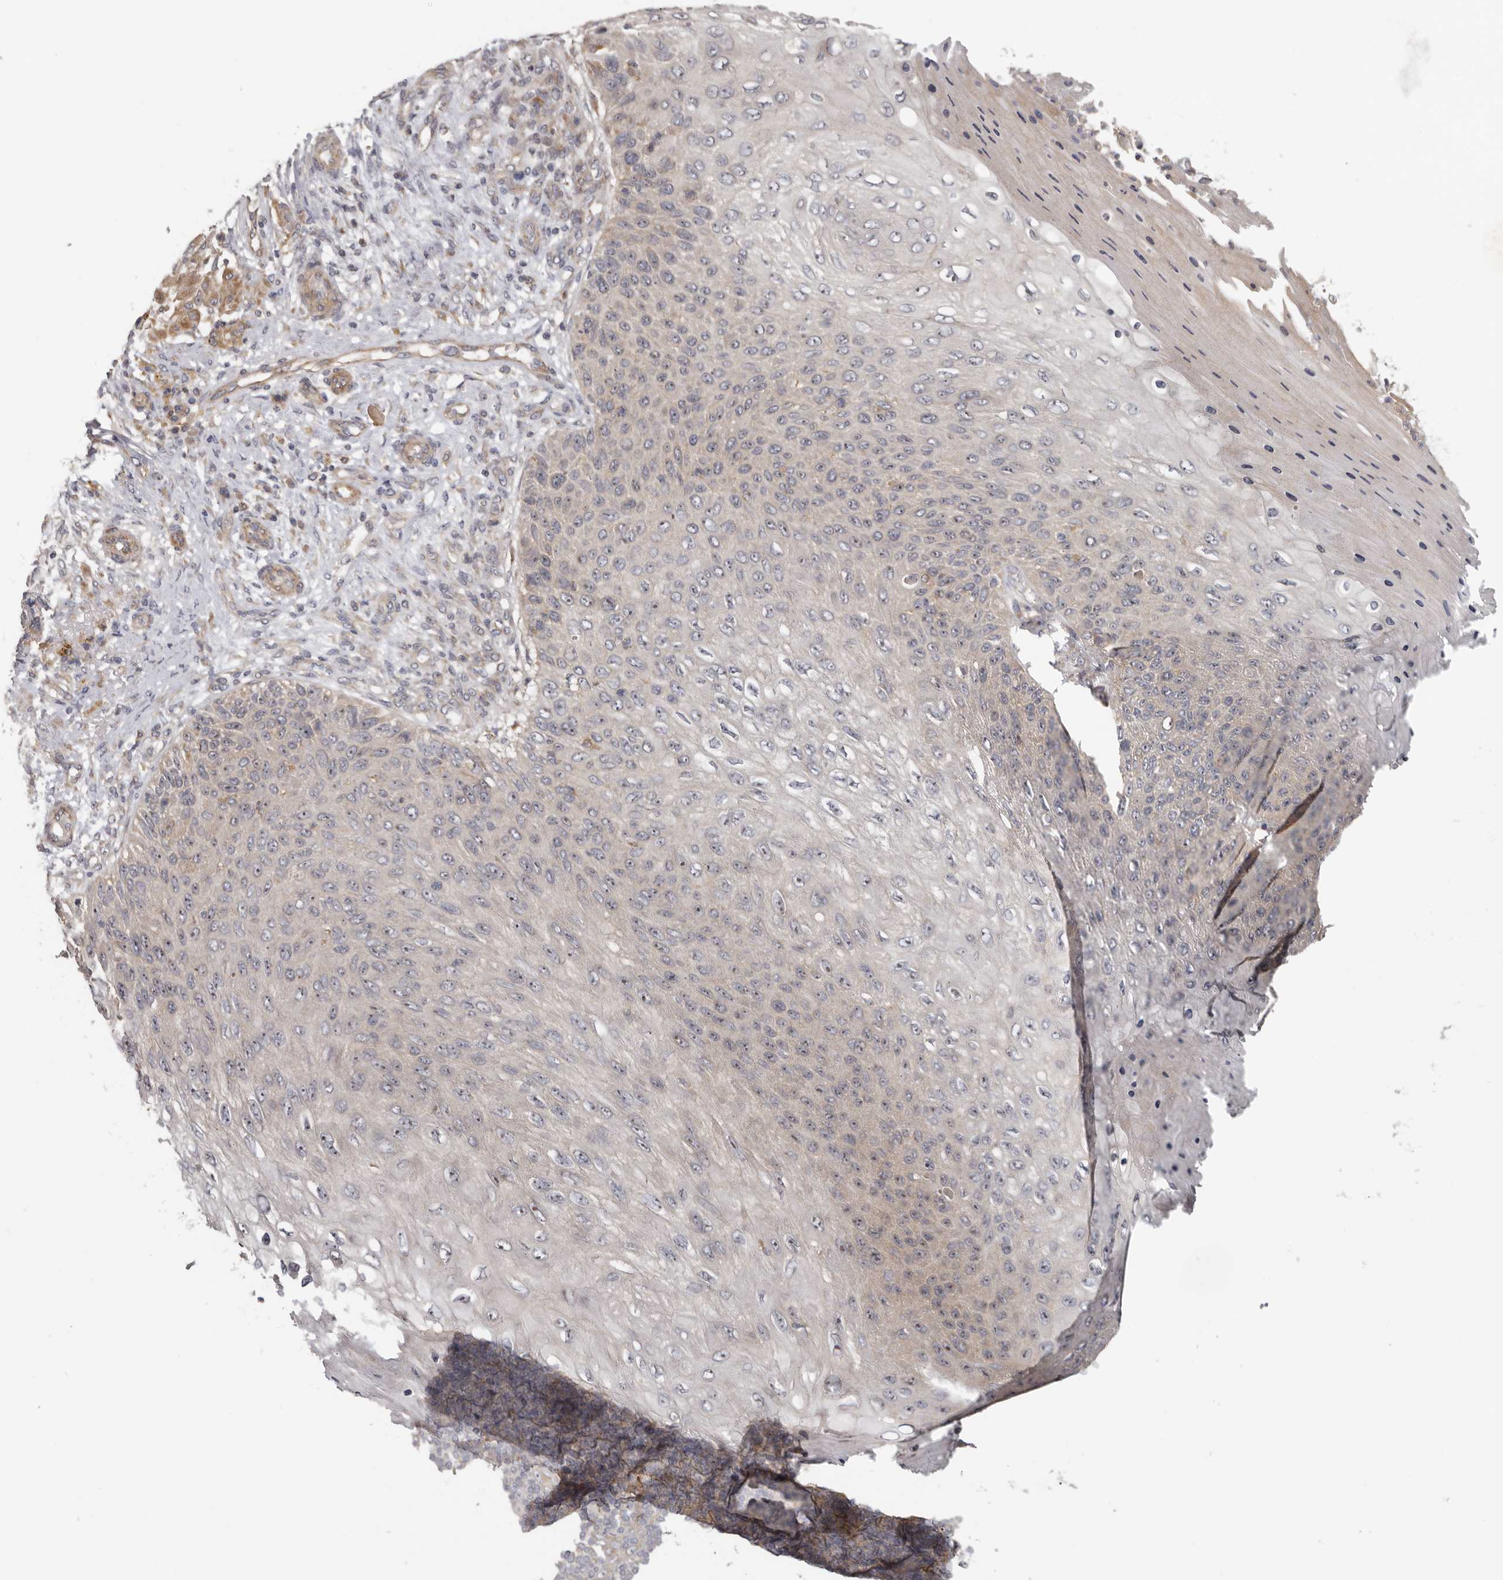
{"staining": {"intensity": "weak", "quantity": "<25%", "location": "cytoplasmic/membranous"}, "tissue": "skin cancer", "cell_type": "Tumor cells", "image_type": "cancer", "snomed": [{"axis": "morphology", "description": "Squamous cell carcinoma, NOS"}, {"axis": "topography", "description": "Skin"}], "caption": "A histopathology image of human skin squamous cell carcinoma is negative for staining in tumor cells. (DAB IHC visualized using brightfield microscopy, high magnification).", "gene": "HINT3", "patient": {"sex": "female", "age": 88}}